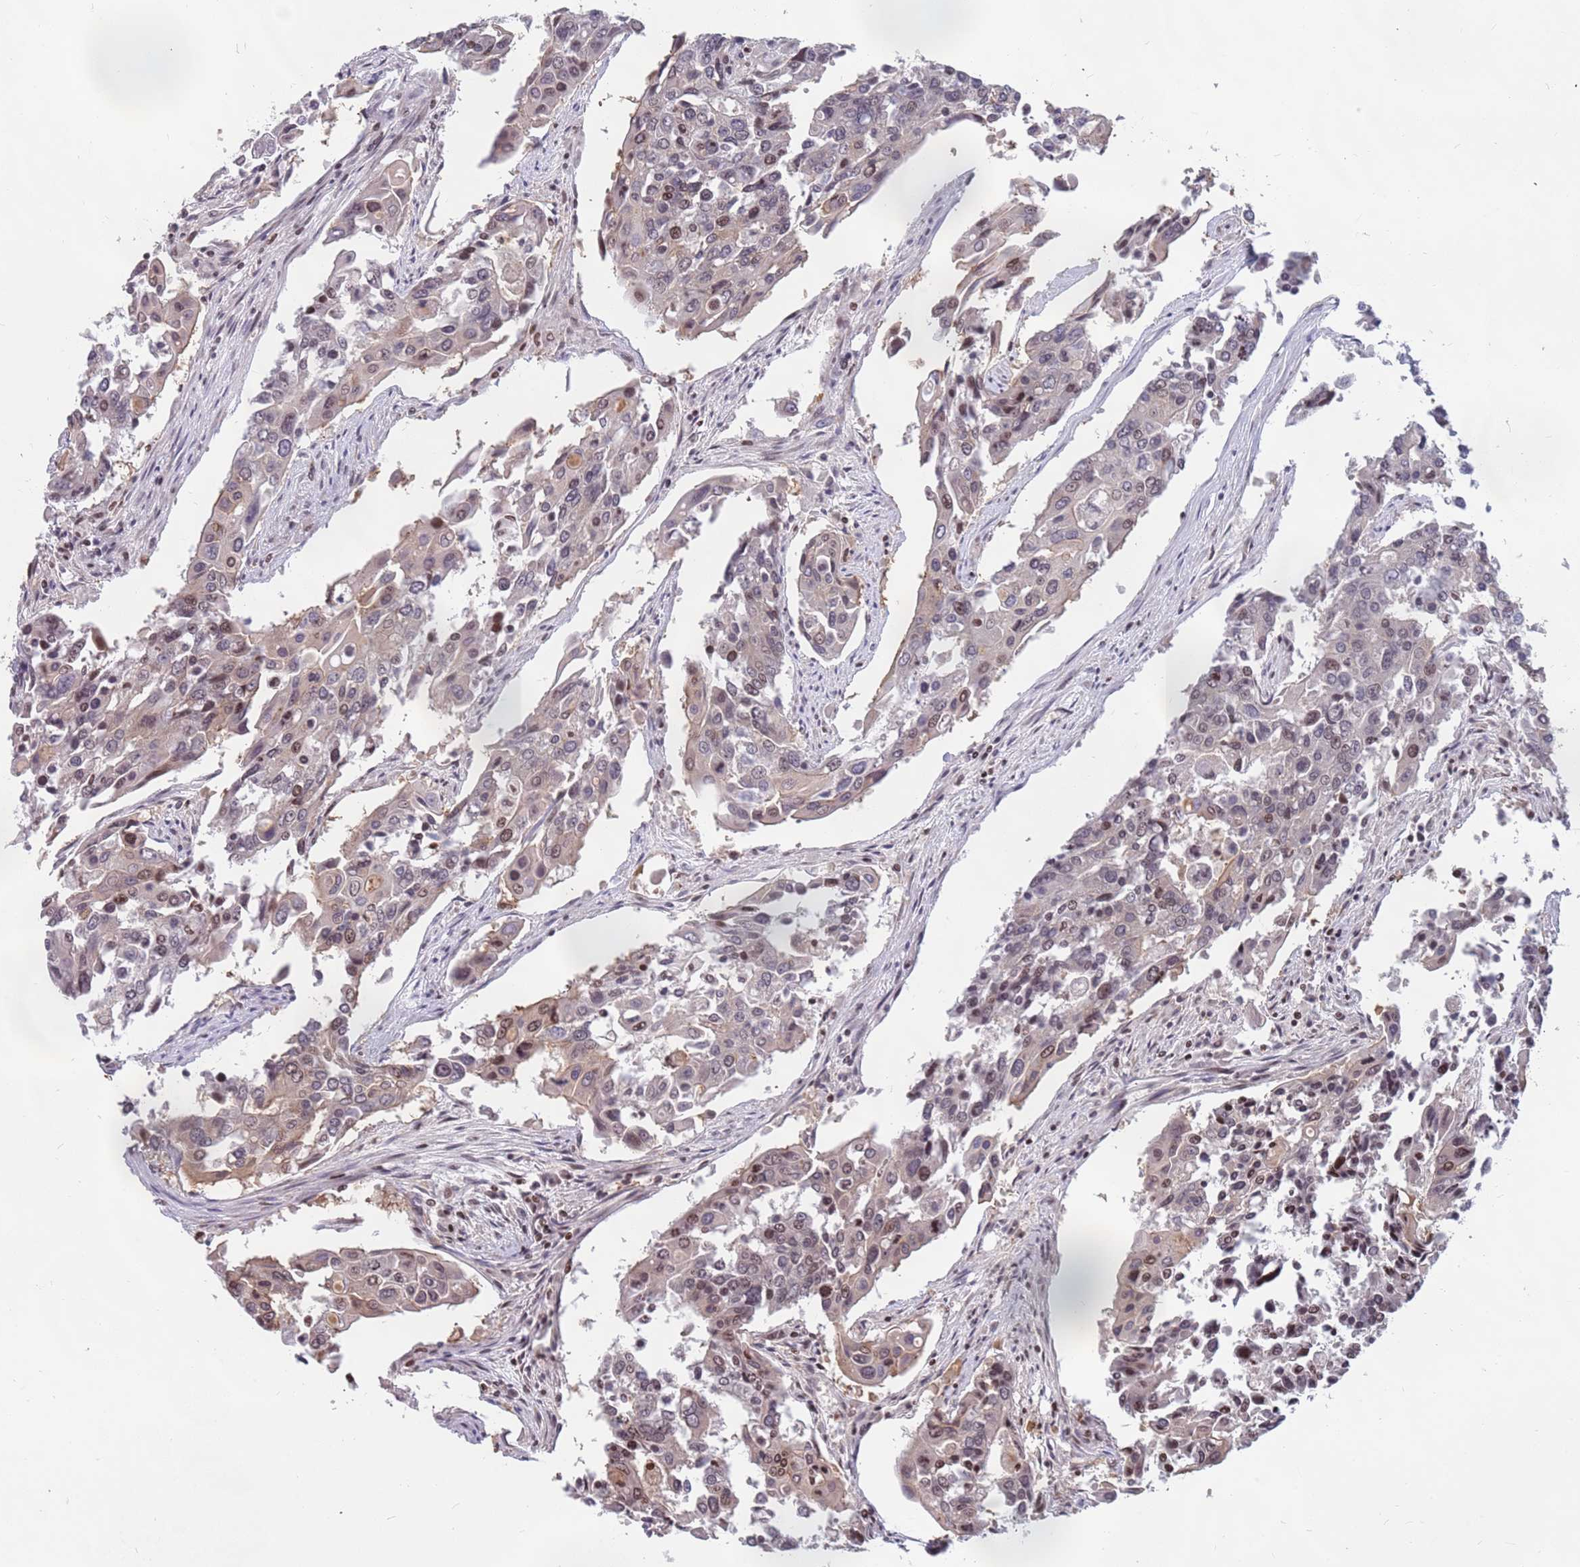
{"staining": {"intensity": "moderate", "quantity": "<25%", "location": "cytoplasmic/membranous,nuclear"}, "tissue": "colorectal cancer", "cell_type": "Tumor cells", "image_type": "cancer", "snomed": [{"axis": "morphology", "description": "Adenocarcinoma, NOS"}, {"axis": "topography", "description": "Colon"}], "caption": "DAB immunohistochemical staining of human adenocarcinoma (colorectal) demonstrates moderate cytoplasmic/membranous and nuclear protein expression in approximately <25% of tumor cells.", "gene": "ARHGEF5", "patient": {"sex": "male", "age": 77}}